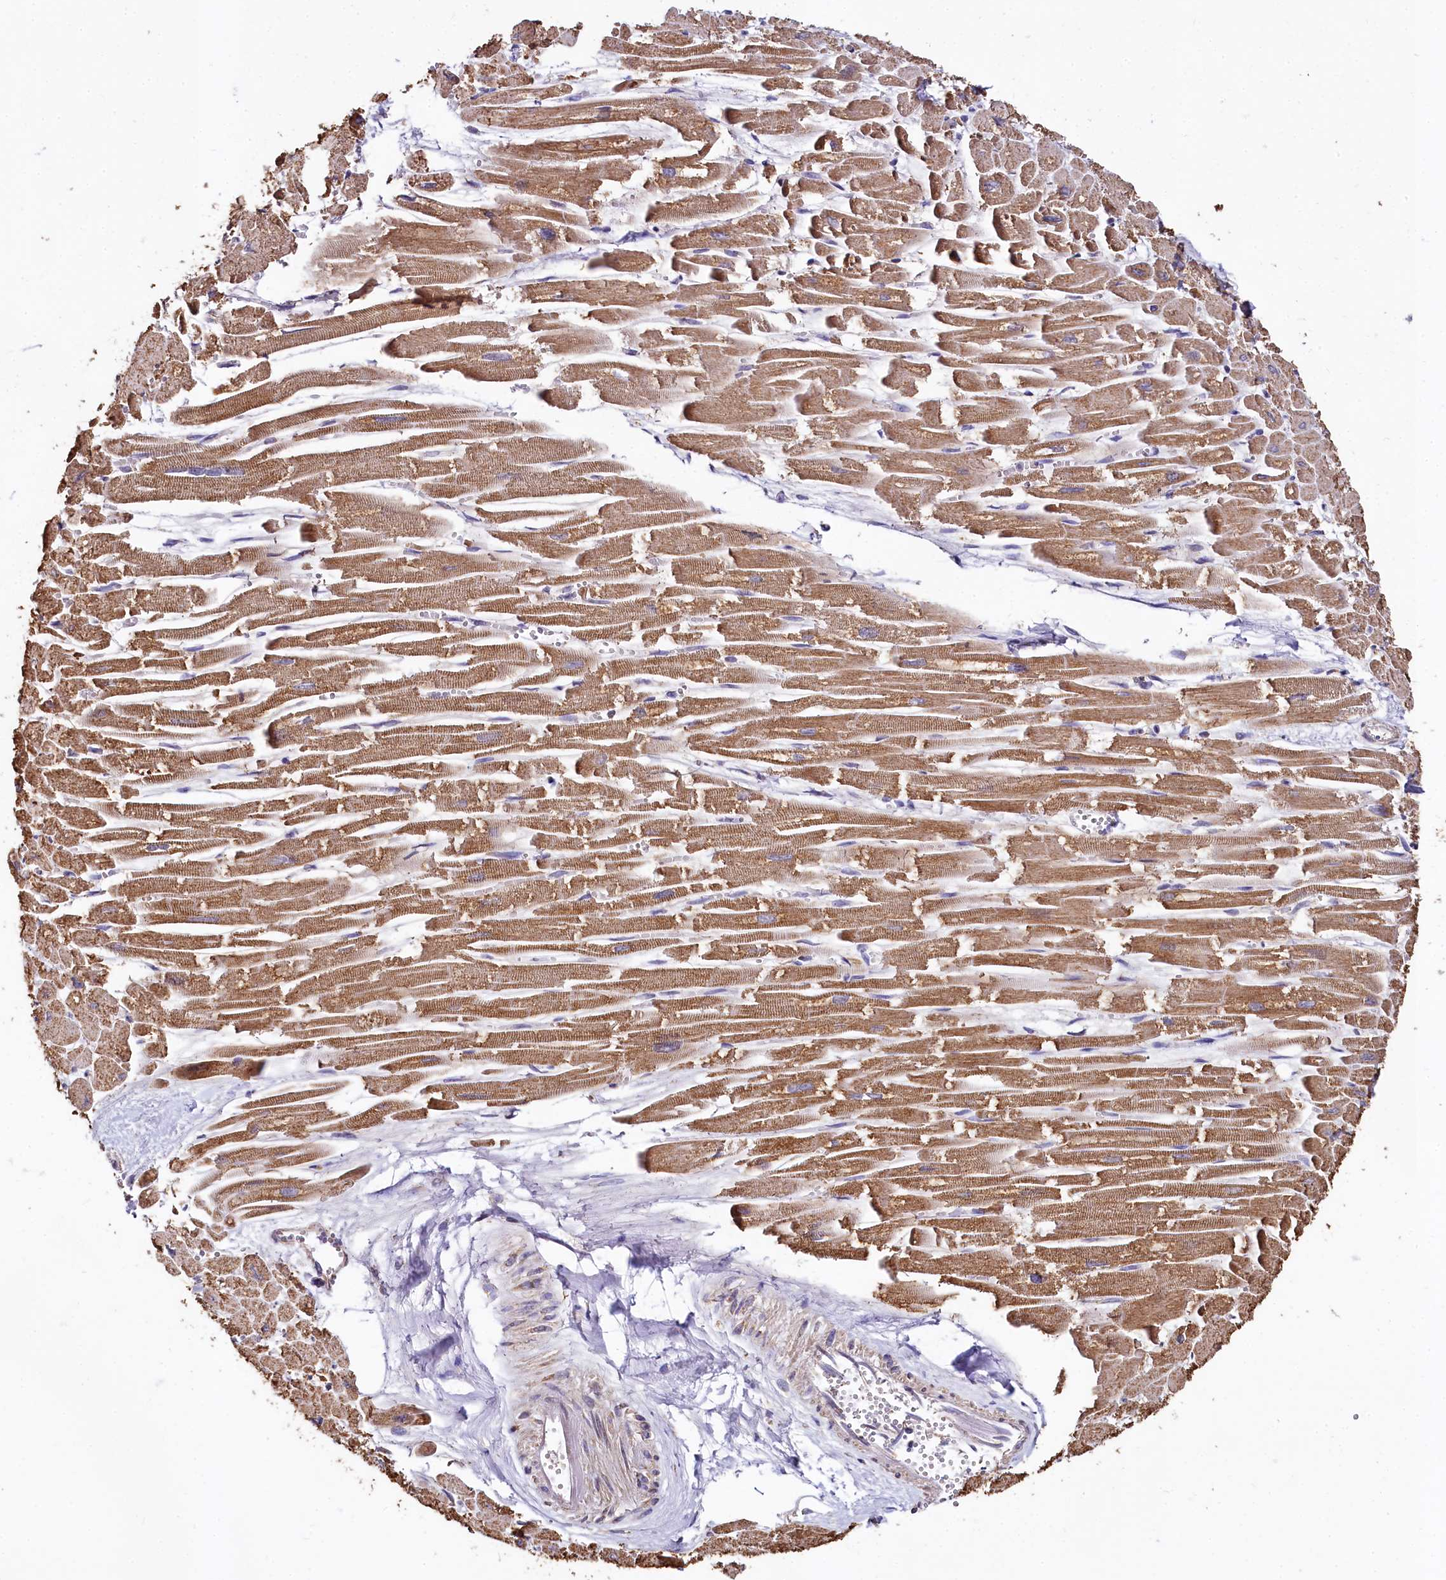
{"staining": {"intensity": "moderate", "quantity": ">75%", "location": "cytoplasmic/membranous"}, "tissue": "heart muscle", "cell_type": "Cardiomyocytes", "image_type": "normal", "snomed": [{"axis": "morphology", "description": "Normal tissue, NOS"}, {"axis": "topography", "description": "Heart"}], "caption": "About >75% of cardiomyocytes in unremarkable human heart muscle display moderate cytoplasmic/membranous protein positivity as visualized by brown immunohistochemical staining.", "gene": "SPRYD3", "patient": {"sex": "male", "age": 54}}